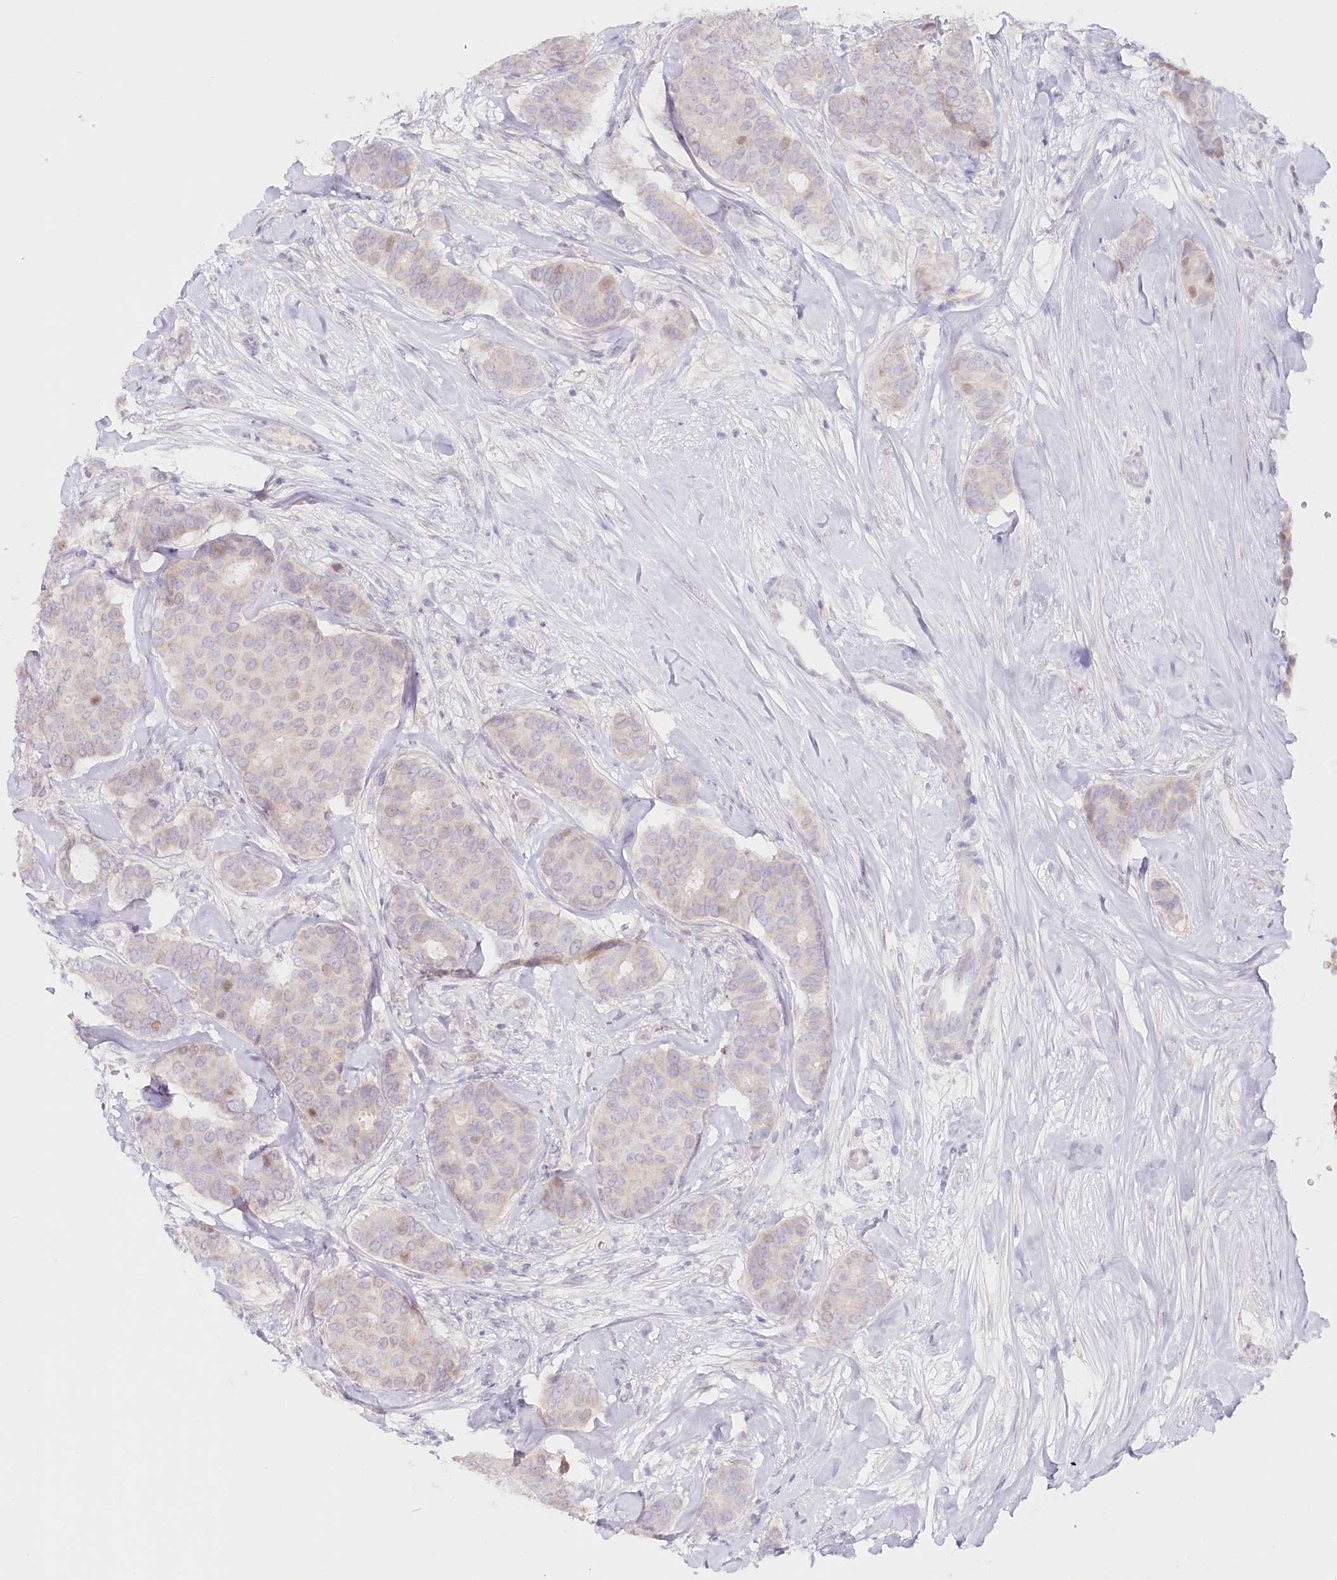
{"staining": {"intensity": "weak", "quantity": "<25%", "location": "cytoplasmic/membranous"}, "tissue": "breast cancer", "cell_type": "Tumor cells", "image_type": "cancer", "snomed": [{"axis": "morphology", "description": "Duct carcinoma"}, {"axis": "topography", "description": "Breast"}], "caption": "The micrograph exhibits no staining of tumor cells in breast cancer.", "gene": "PSAPL1", "patient": {"sex": "female", "age": 75}}